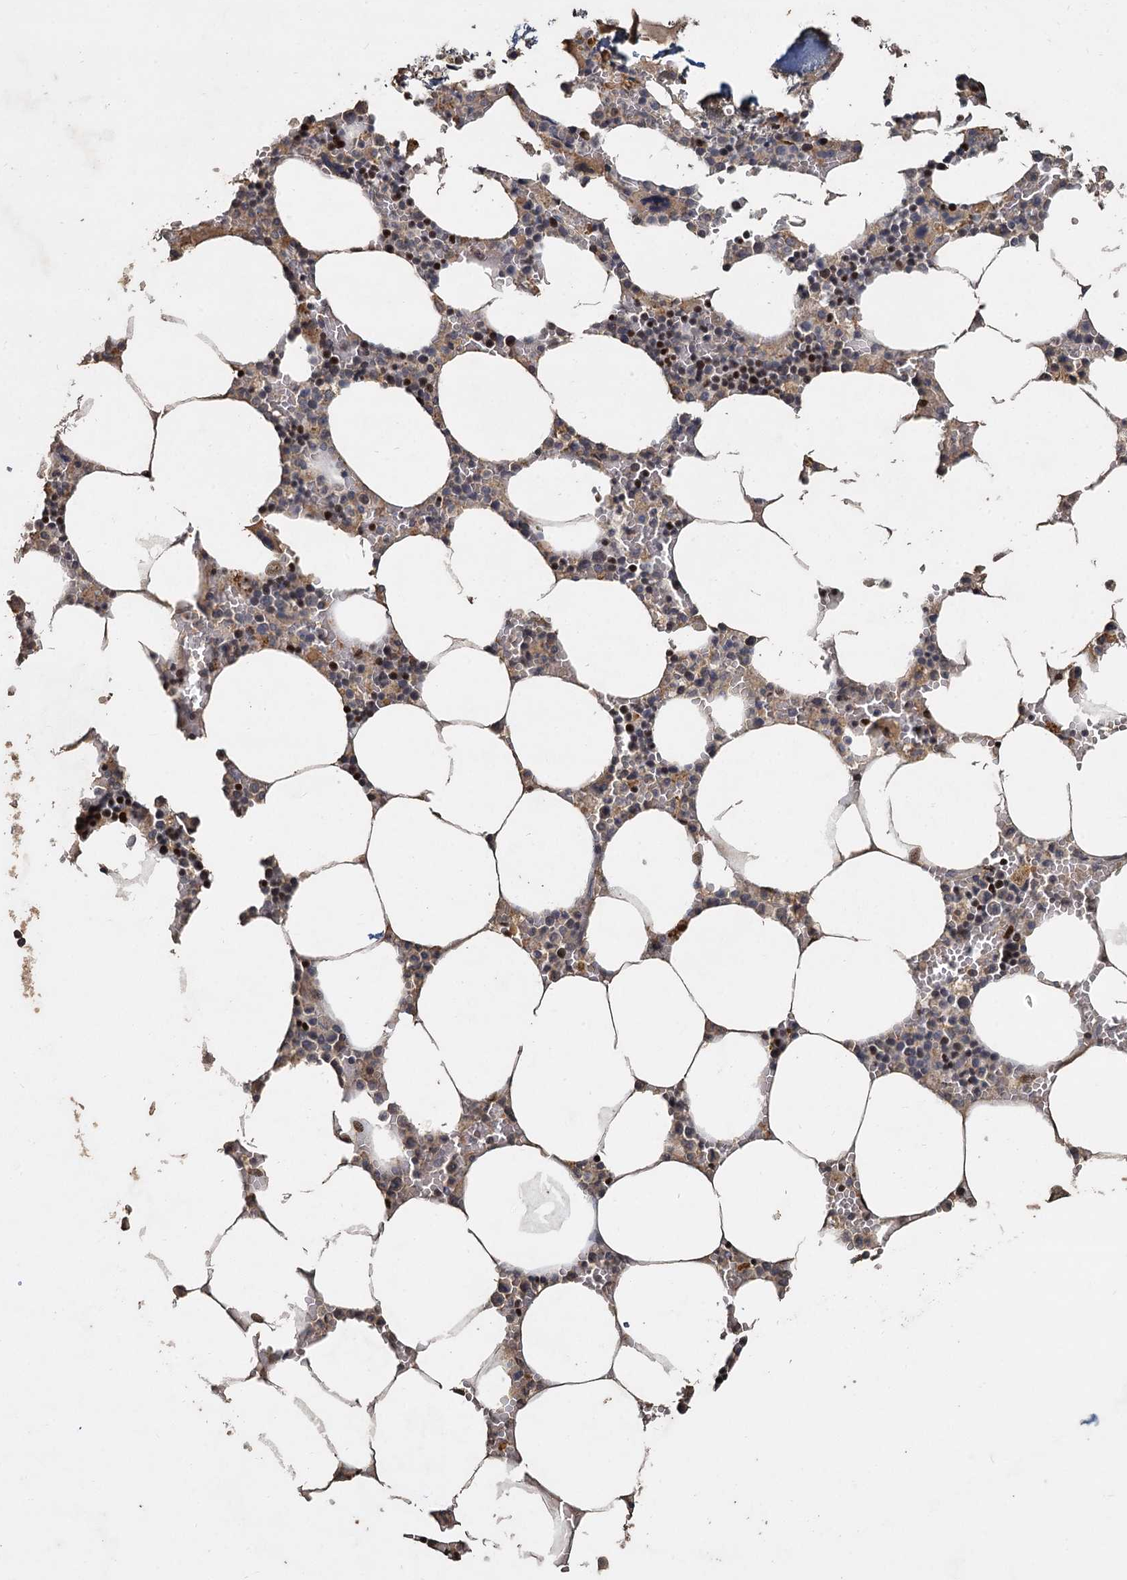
{"staining": {"intensity": "moderate", "quantity": "<25%", "location": "nuclear"}, "tissue": "bone marrow", "cell_type": "Hematopoietic cells", "image_type": "normal", "snomed": [{"axis": "morphology", "description": "Normal tissue, NOS"}, {"axis": "topography", "description": "Bone marrow"}], "caption": "A low amount of moderate nuclear staining is seen in about <25% of hematopoietic cells in benign bone marrow. (IHC, brightfield microscopy, high magnification).", "gene": "CCDC61", "patient": {"sex": "male", "age": 70}}